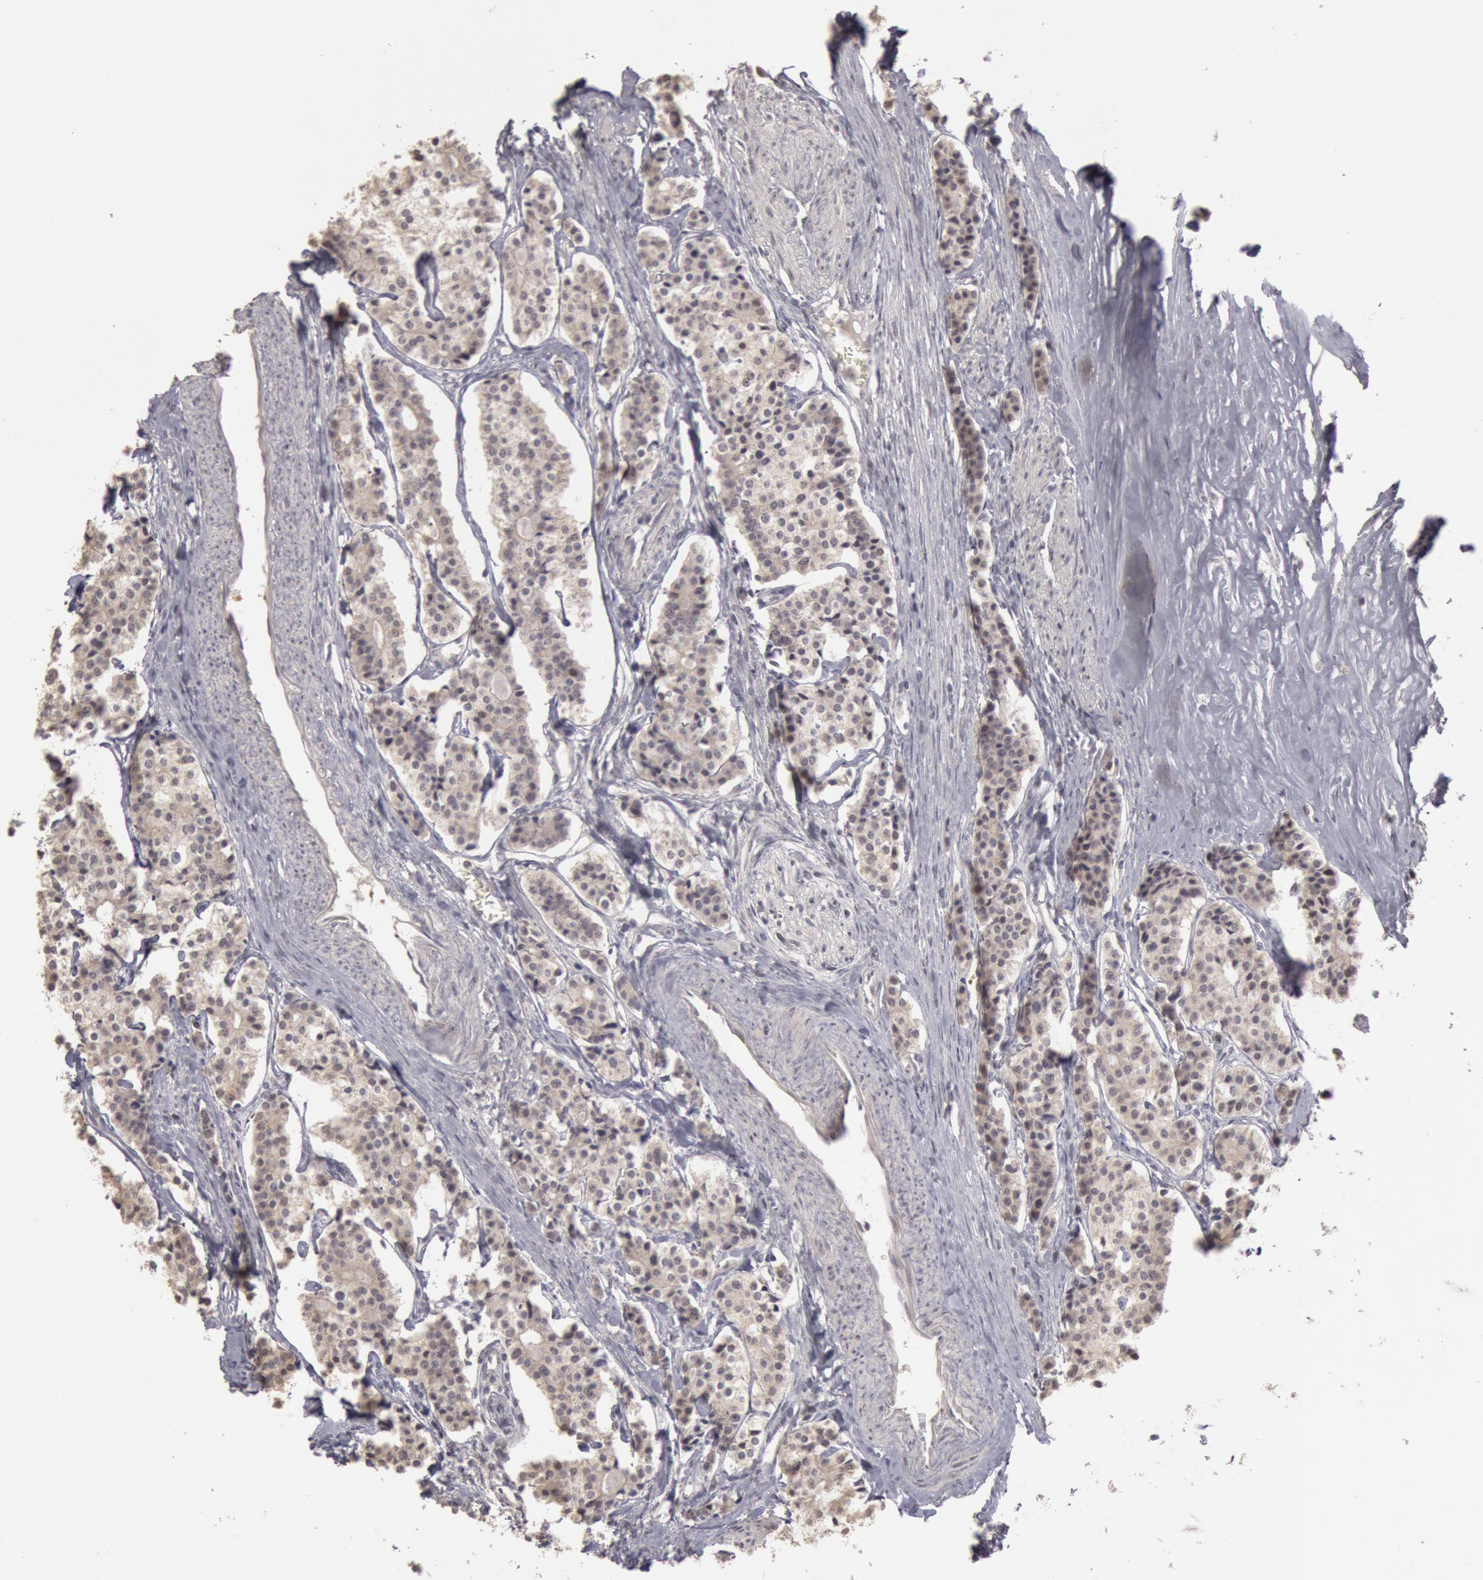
{"staining": {"intensity": "weak", "quantity": ">75%", "location": "cytoplasmic/membranous"}, "tissue": "carcinoid", "cell_type": "Tumor cells", "image_type": "cancer", "snomed": [{"axis": "morphology", "description": "Carcinoid, malignant, NOS"}, {"axis": "topography", "description": "Small intestine"}], "caption": "Tumor cells show weak cytoplasmic/membranous positivity in approximately >75% of cells in carcinoid.", "gene": "RIMBP3C", "patient": {"sex": "male", "age": 63}}